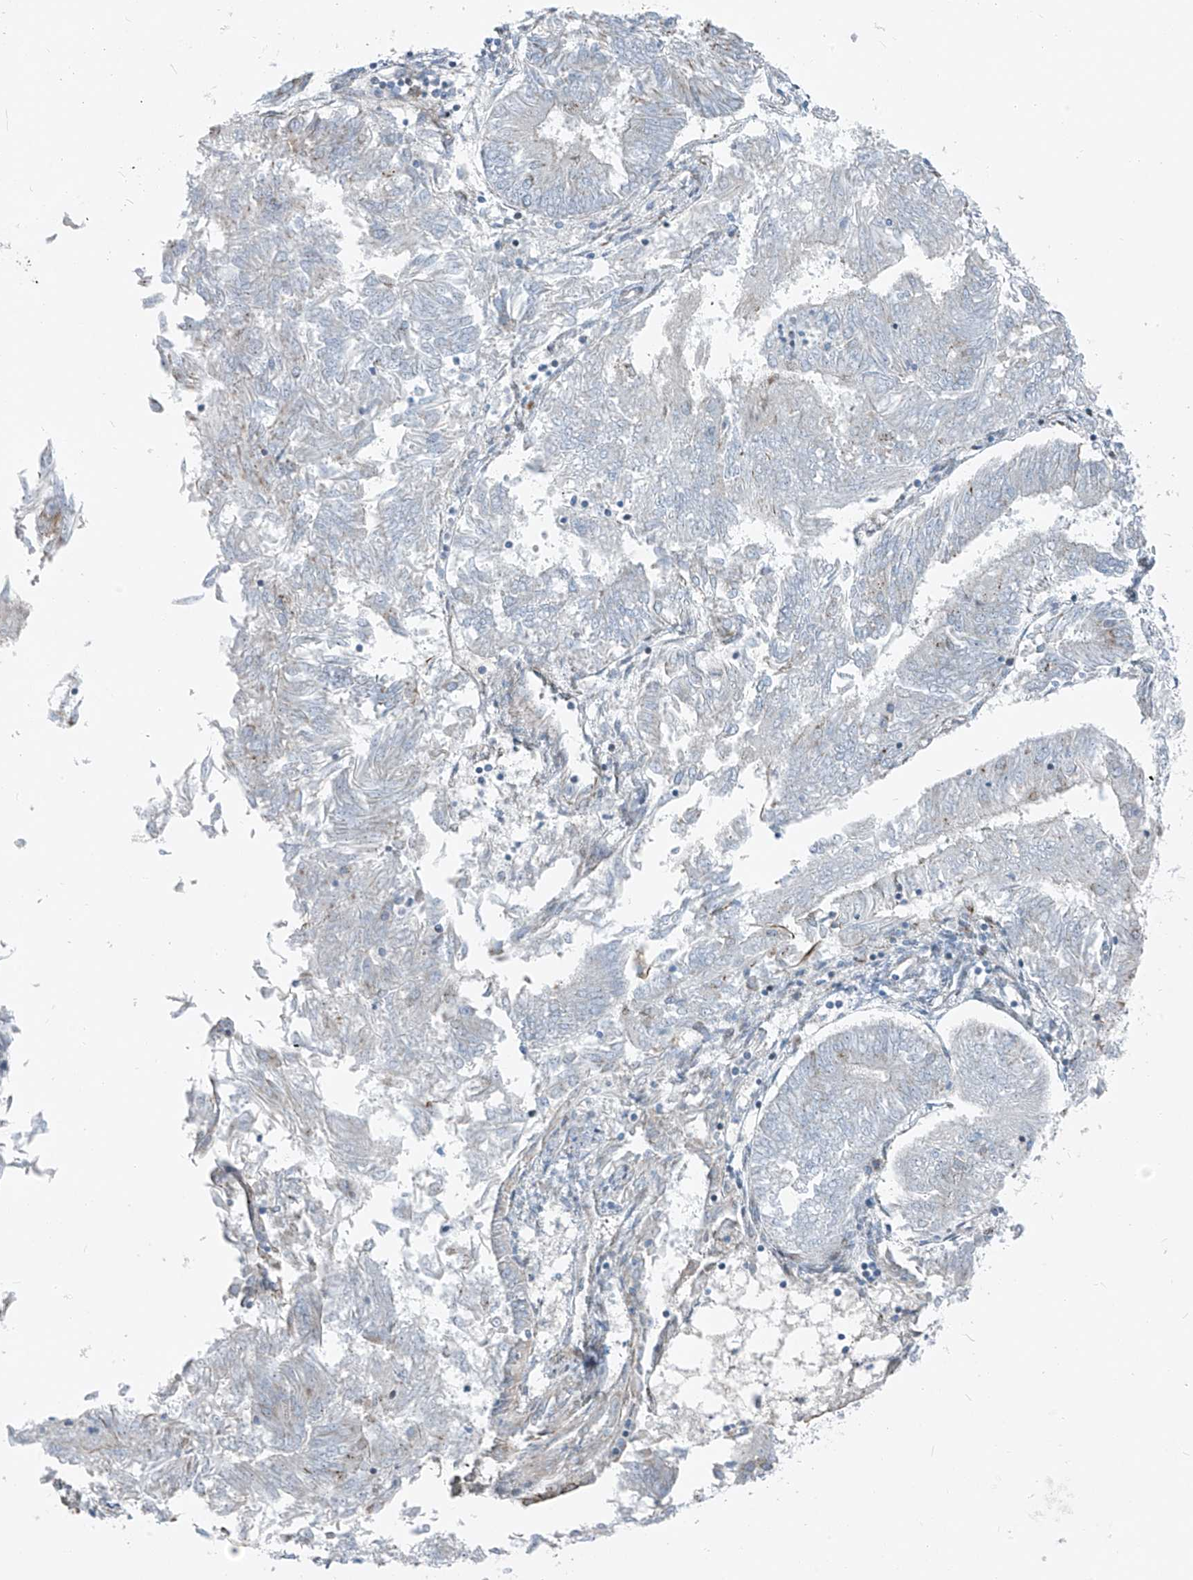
{"staining": {"intensity": "negative", "quantity": "none", "location": "none"}, "tissue": "endometrial cancer", "cell_type": "Tumor cells", "image_type": "cancer", "snomed": [{"axis": "morphology", "description": "Adenocarcinoma, NOS"}, {"axis": "topography", "description": "Endometrium"}], "caption": "The IHC histopathology image has no significant positivity in tumor cells of endometrial adenocarcinoma tissue.", "gene": "HIC2", "patient": {"sex": "female", "age": 58}}